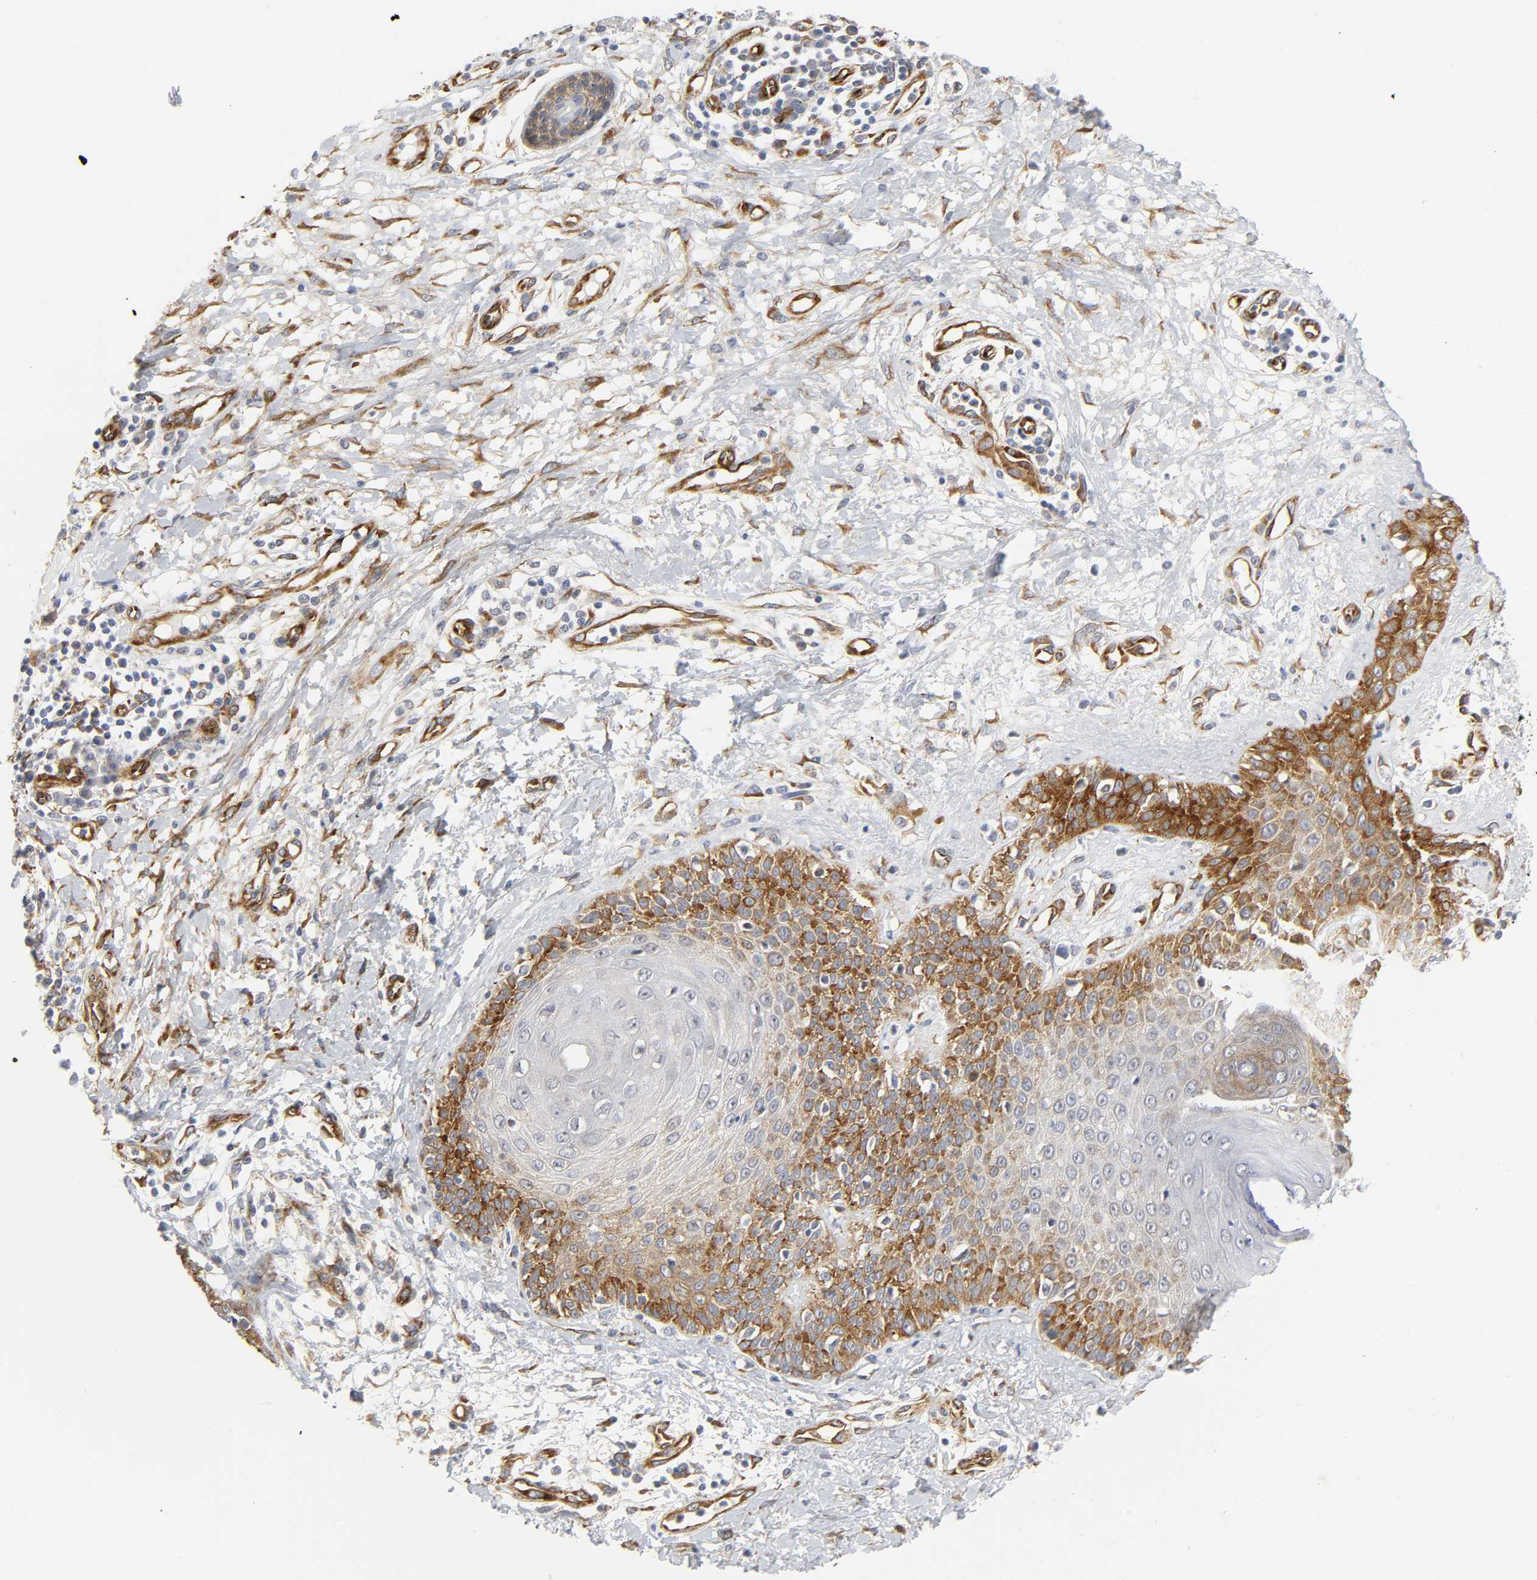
{"staining": {"intensity": "moderate", "quantity": "25%-75%", "location": "cytoplasmic/membranous"}, "tissue": "skin cancer", "cell_type": "Tumor cells", "image_type": "cancer", "snomed": [{"axis": "morphology", "description": "Squamous cell carcinoma, NOS"}, {"axis": "topography", "description": "Skin"}], "caption": "About 25%-75% of tumor cells in squamous cell carcinoma (skin) display moderate cytoplasmic/membranous protein staining as visualized by brown immunohistochemical staining.", "gene": "DOCK1", "patient": {"sex": "female", "age": 78}}